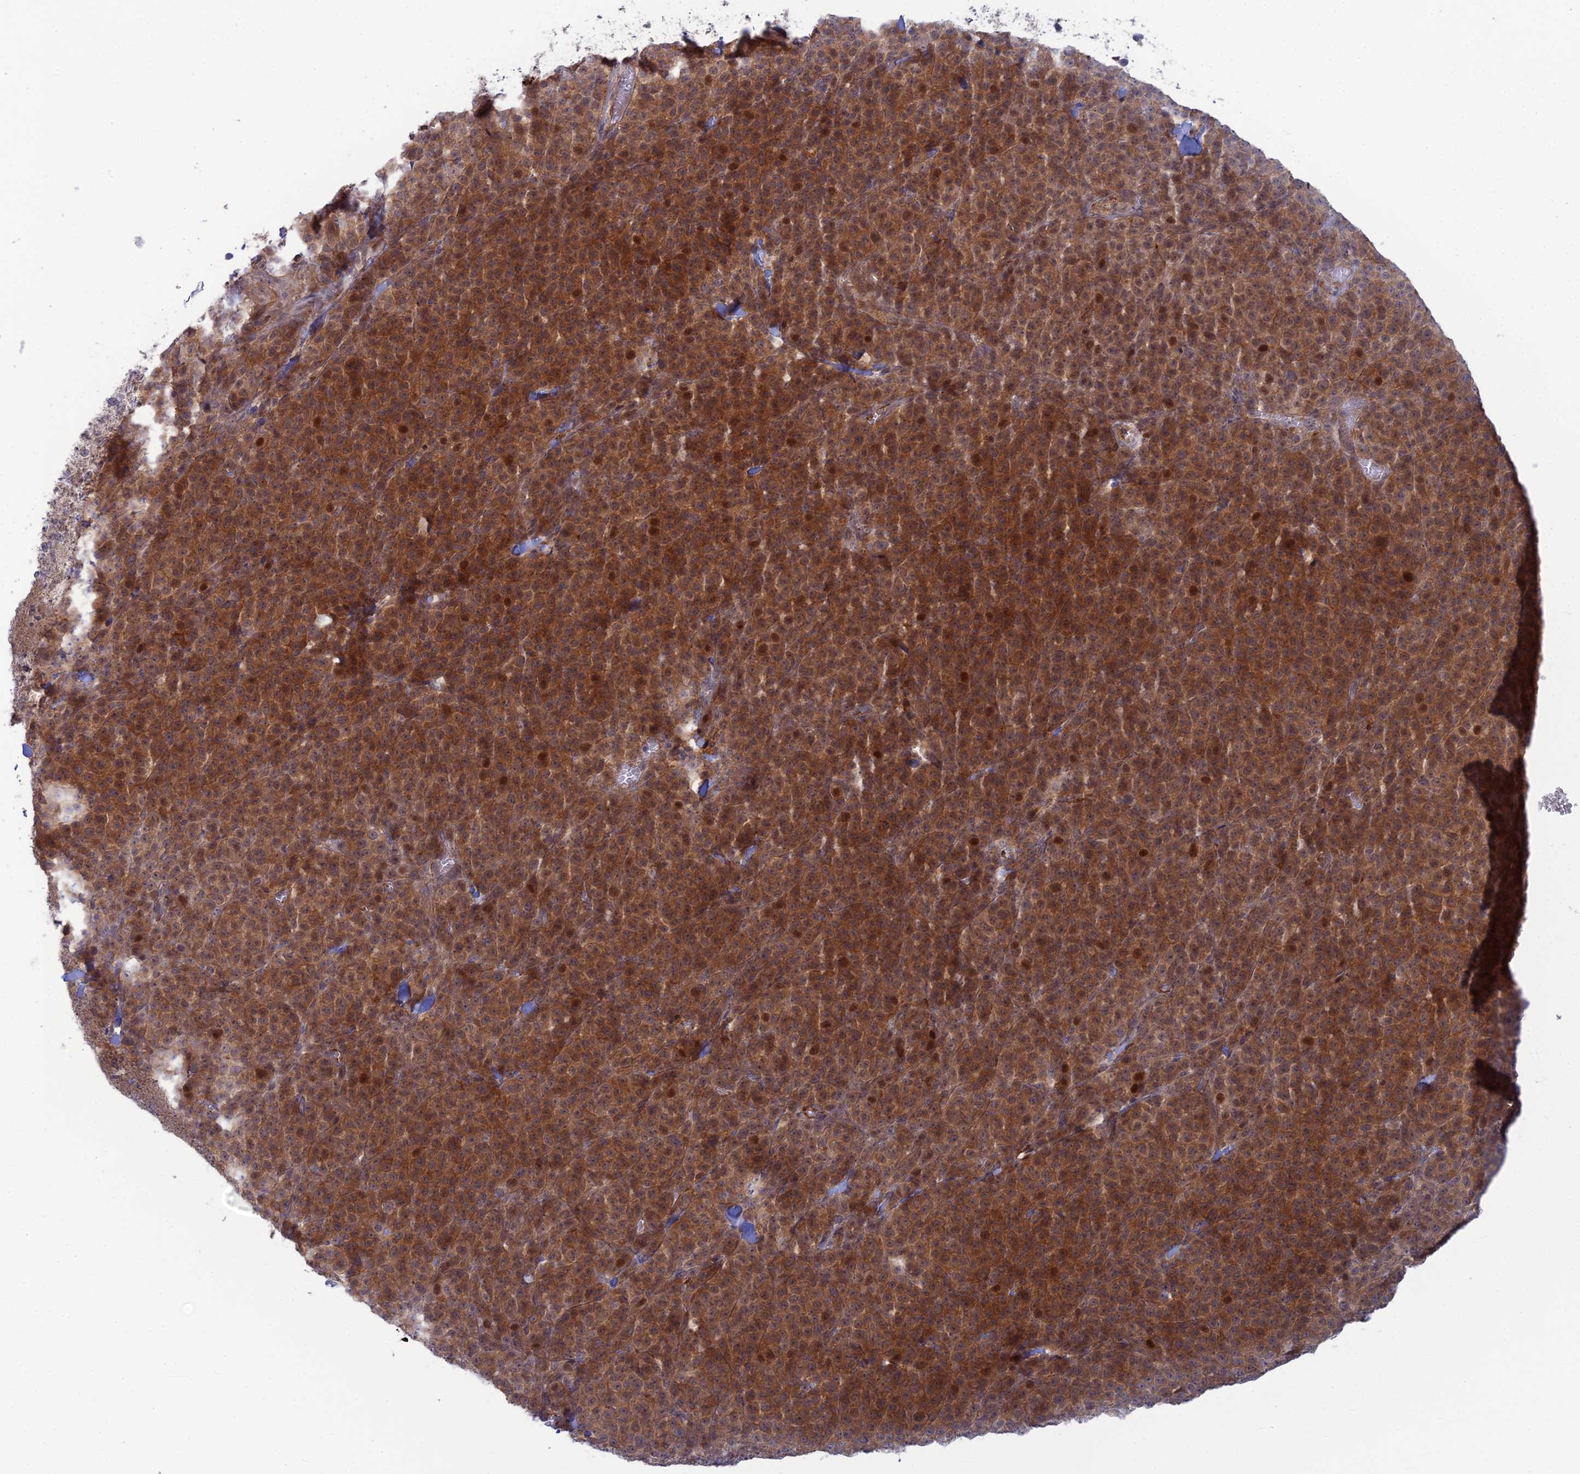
{"staining": {"intensity": "moderate", "quantity": ">75%", "location": "cytoplasmic/membranous,nuclear"}, "tissue": "melanoma", "cell_type": "Tumor cells", "image_type": "cancer", "snomed": [{"axis": "morphology", "description": "Normal tissue, NOS"}, {"axis": "morphology", "description": "Malignant melanoma, NOS"}, {"axis": "topography", "description": "Skin"}], "caption": "Immunohistochemistry micrograph of neoplastic tissue: melanoma stained using immunohistochemistry (IHC) demonstrates medium levels of moderate protein expression localized specifically in the cytoplasmic/membranous and nuclear of tumor cells, appearing as a cytoplasmic/membranous and nuclear brown color.", "gene": "ABHD1", "patient": {"sex": "female", "age": 34}}